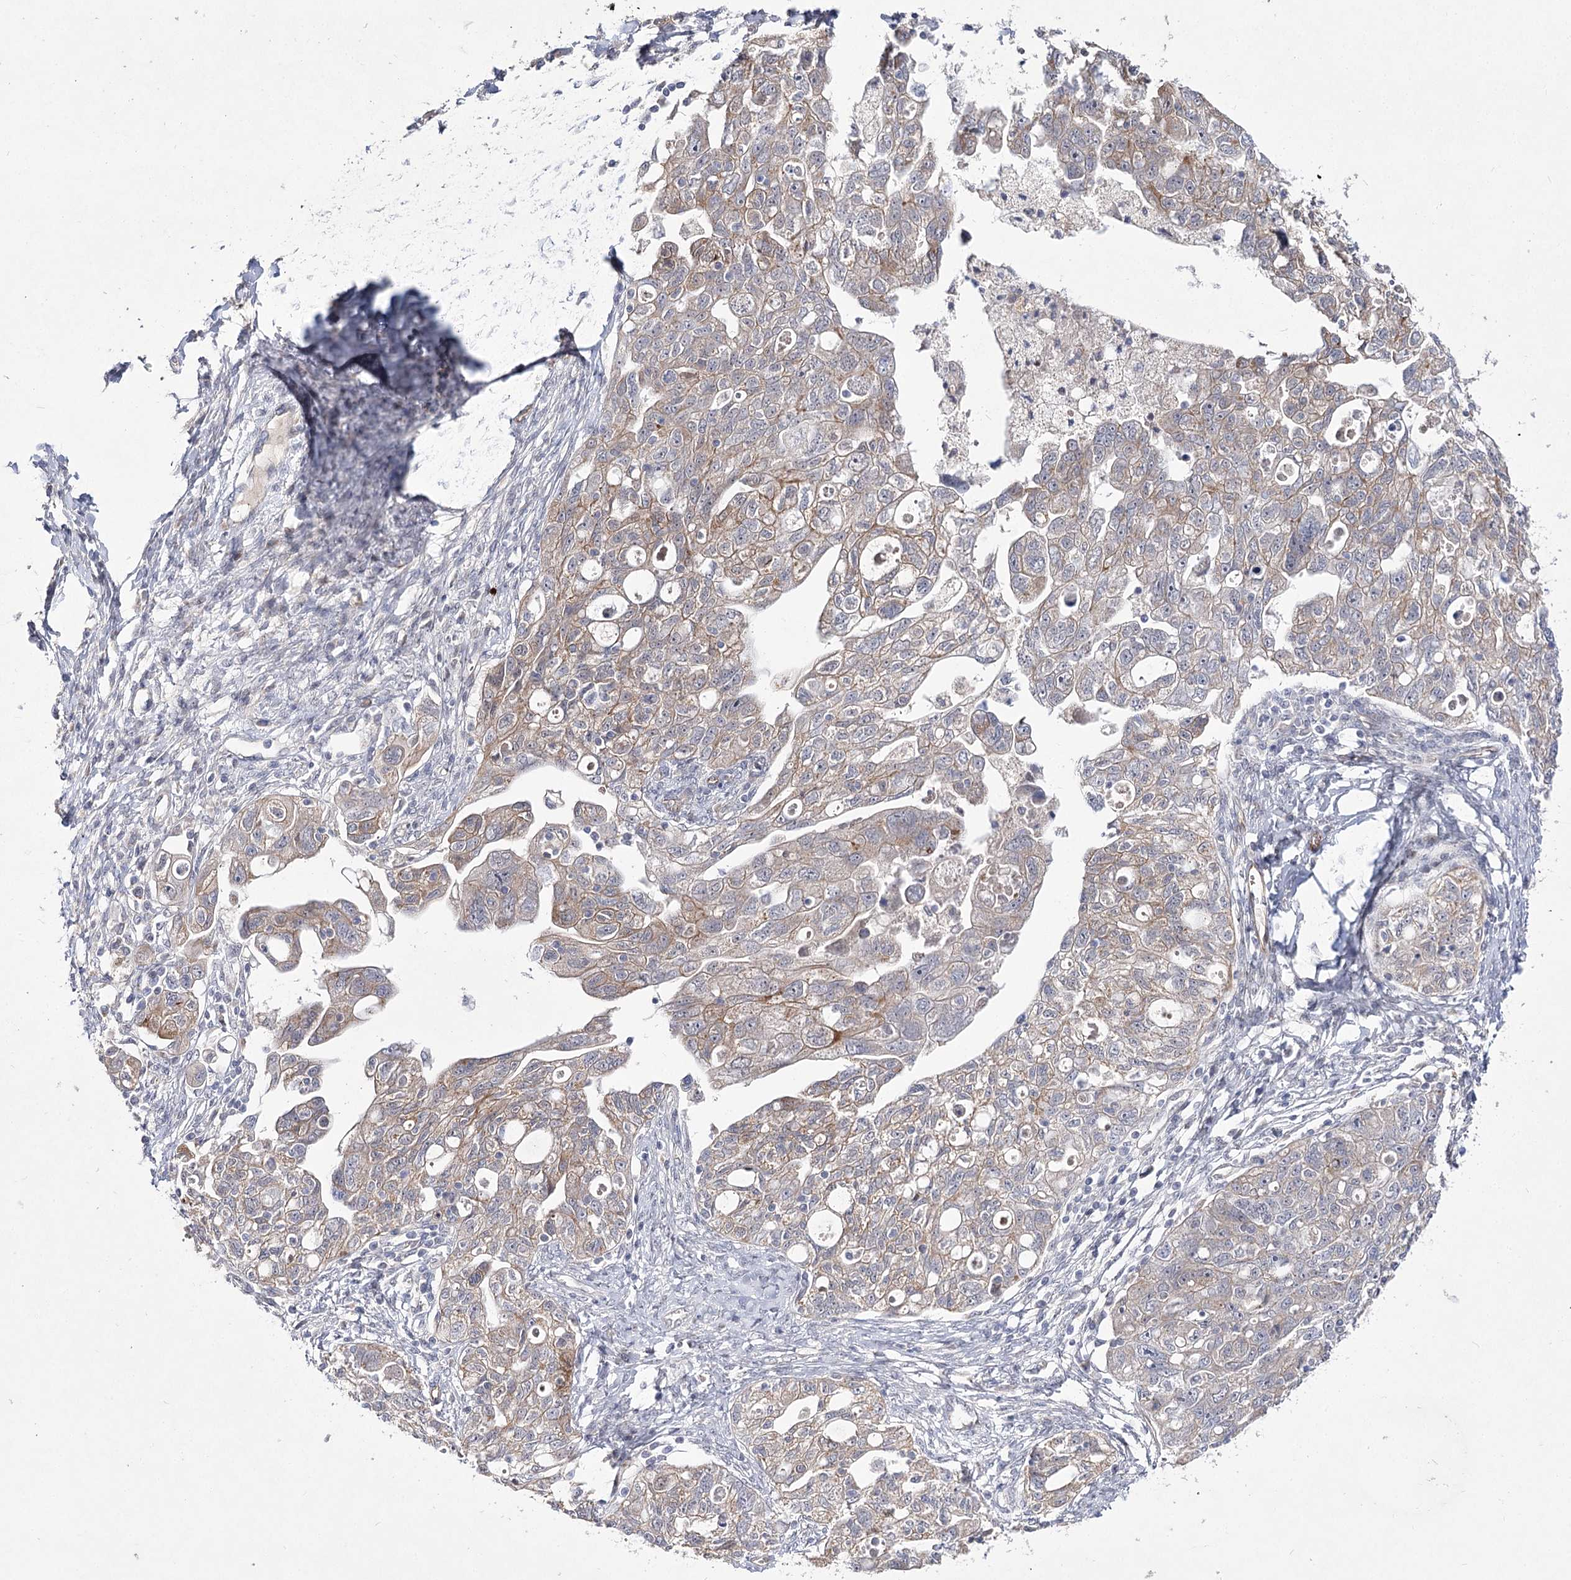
{"staining": {"intensity": "moderate", "quantity": ">75%", "location": "cytoplasmic/membranous"}, "tissue": "ovarian cancer", "cell_type": "Tumor cells", "image_type": "cancer", "snomed": [{"axis": "morphology", "description": "Carcinoma, NOS"}, {"axis": "morphology", "description": "Cystadenocarcinoma, serous, NOS"}, {"axis": "topography", "description": "Ovary"}], "caption": "A brown stain labels moderate cytoplasmic/membranous staining of a protein in ovarian carcinoma tumor cells.", "gene": "ARHGAP32", "patient": {"sex": "female", "age": 69}}